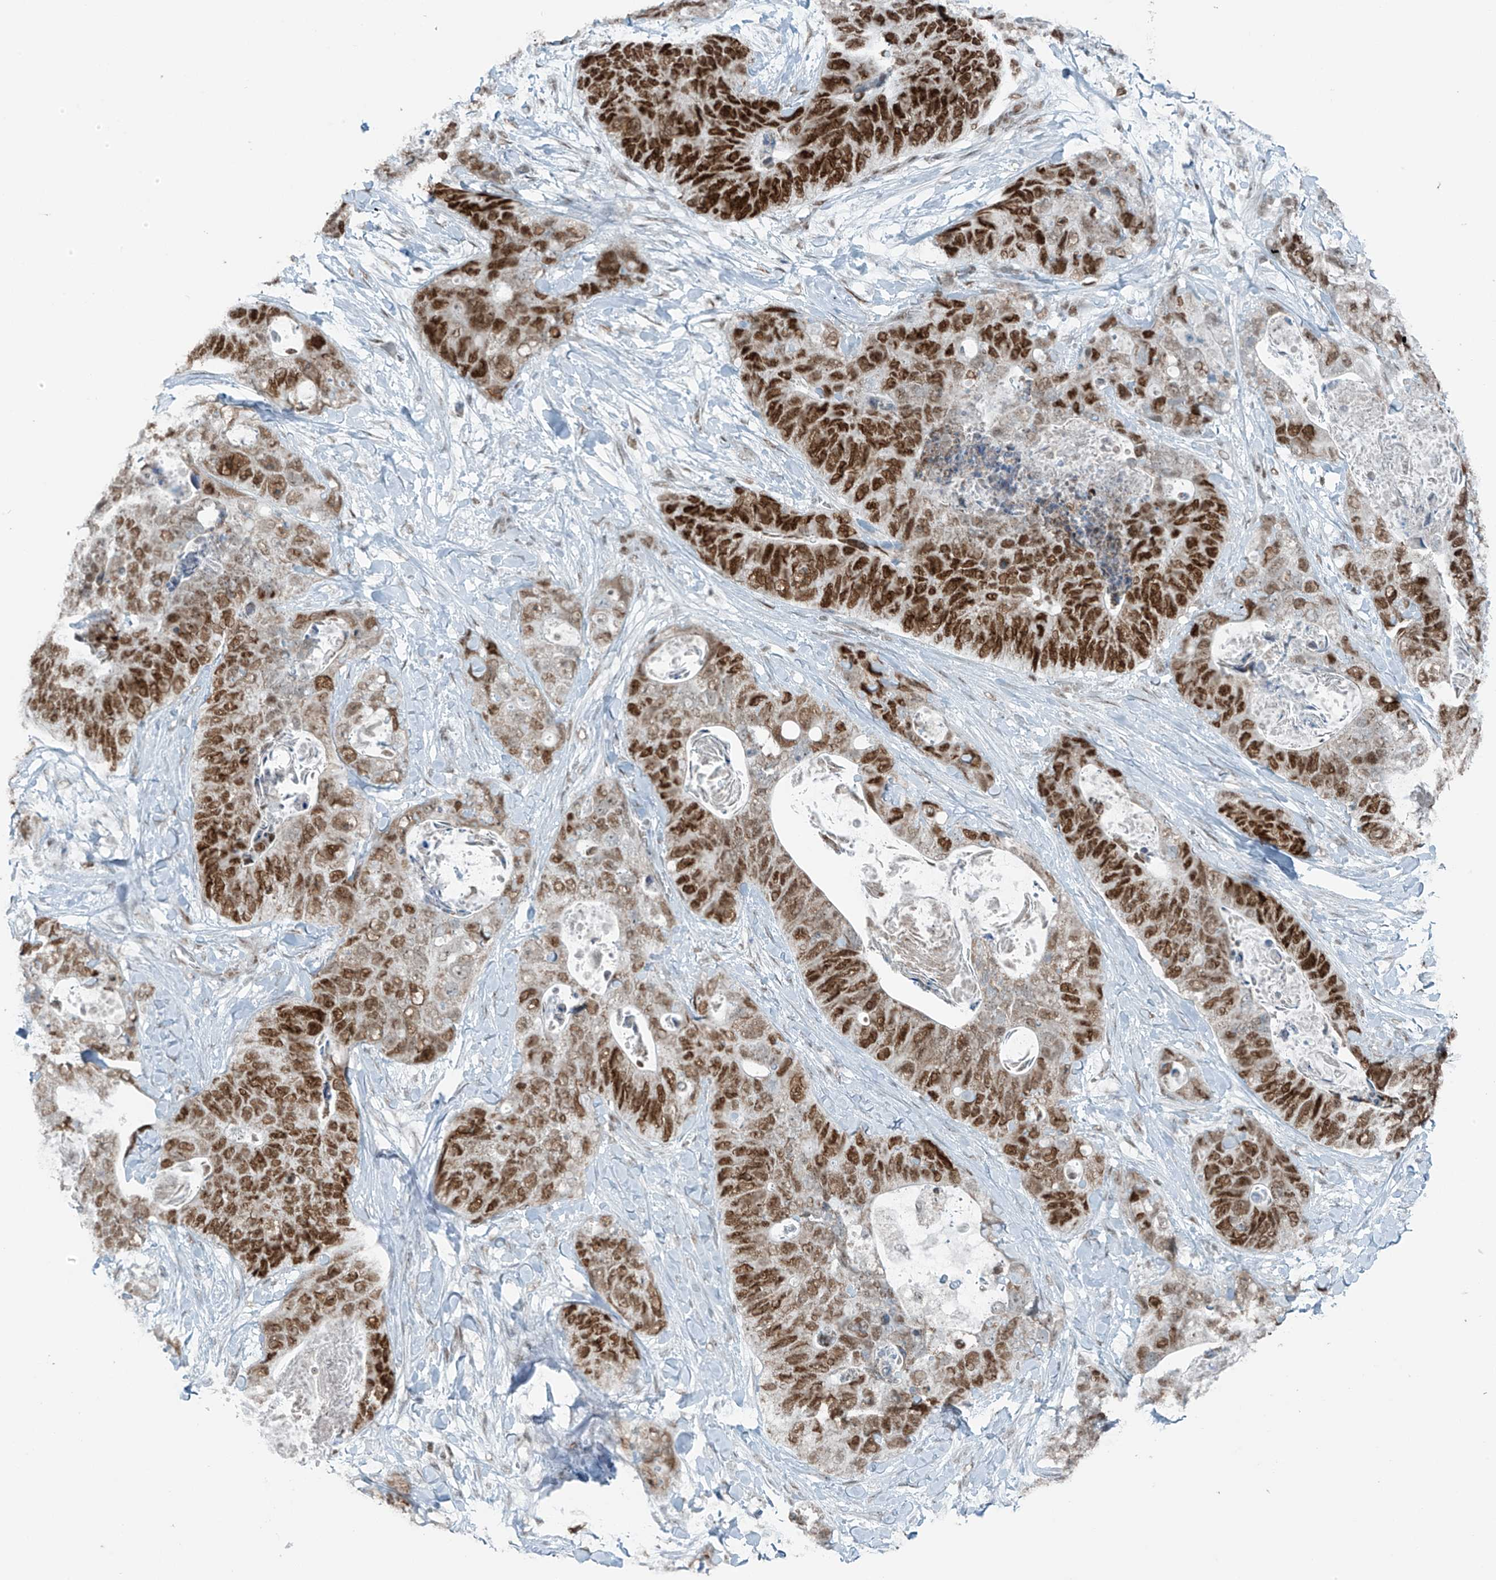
{"staining": {"intensity": "strong", "quantity": ">75%", "location": "nuclear"}, "tissue": "stomach cancer", "cell_type": "Tumor cells", "image_type": "cancer", "snomed": [{"axis": "morphology", "description": "Adenocarcinoma, NOS"}, {"axis": "topography", "description": "Stomach"}], "caption": "A brown stain shows strong nuclear positivity of a protein in stomach adenocarcinoma tumor cells.", "gene": "WRNIP1", "patient": {"sex": "female", "age": 89}}